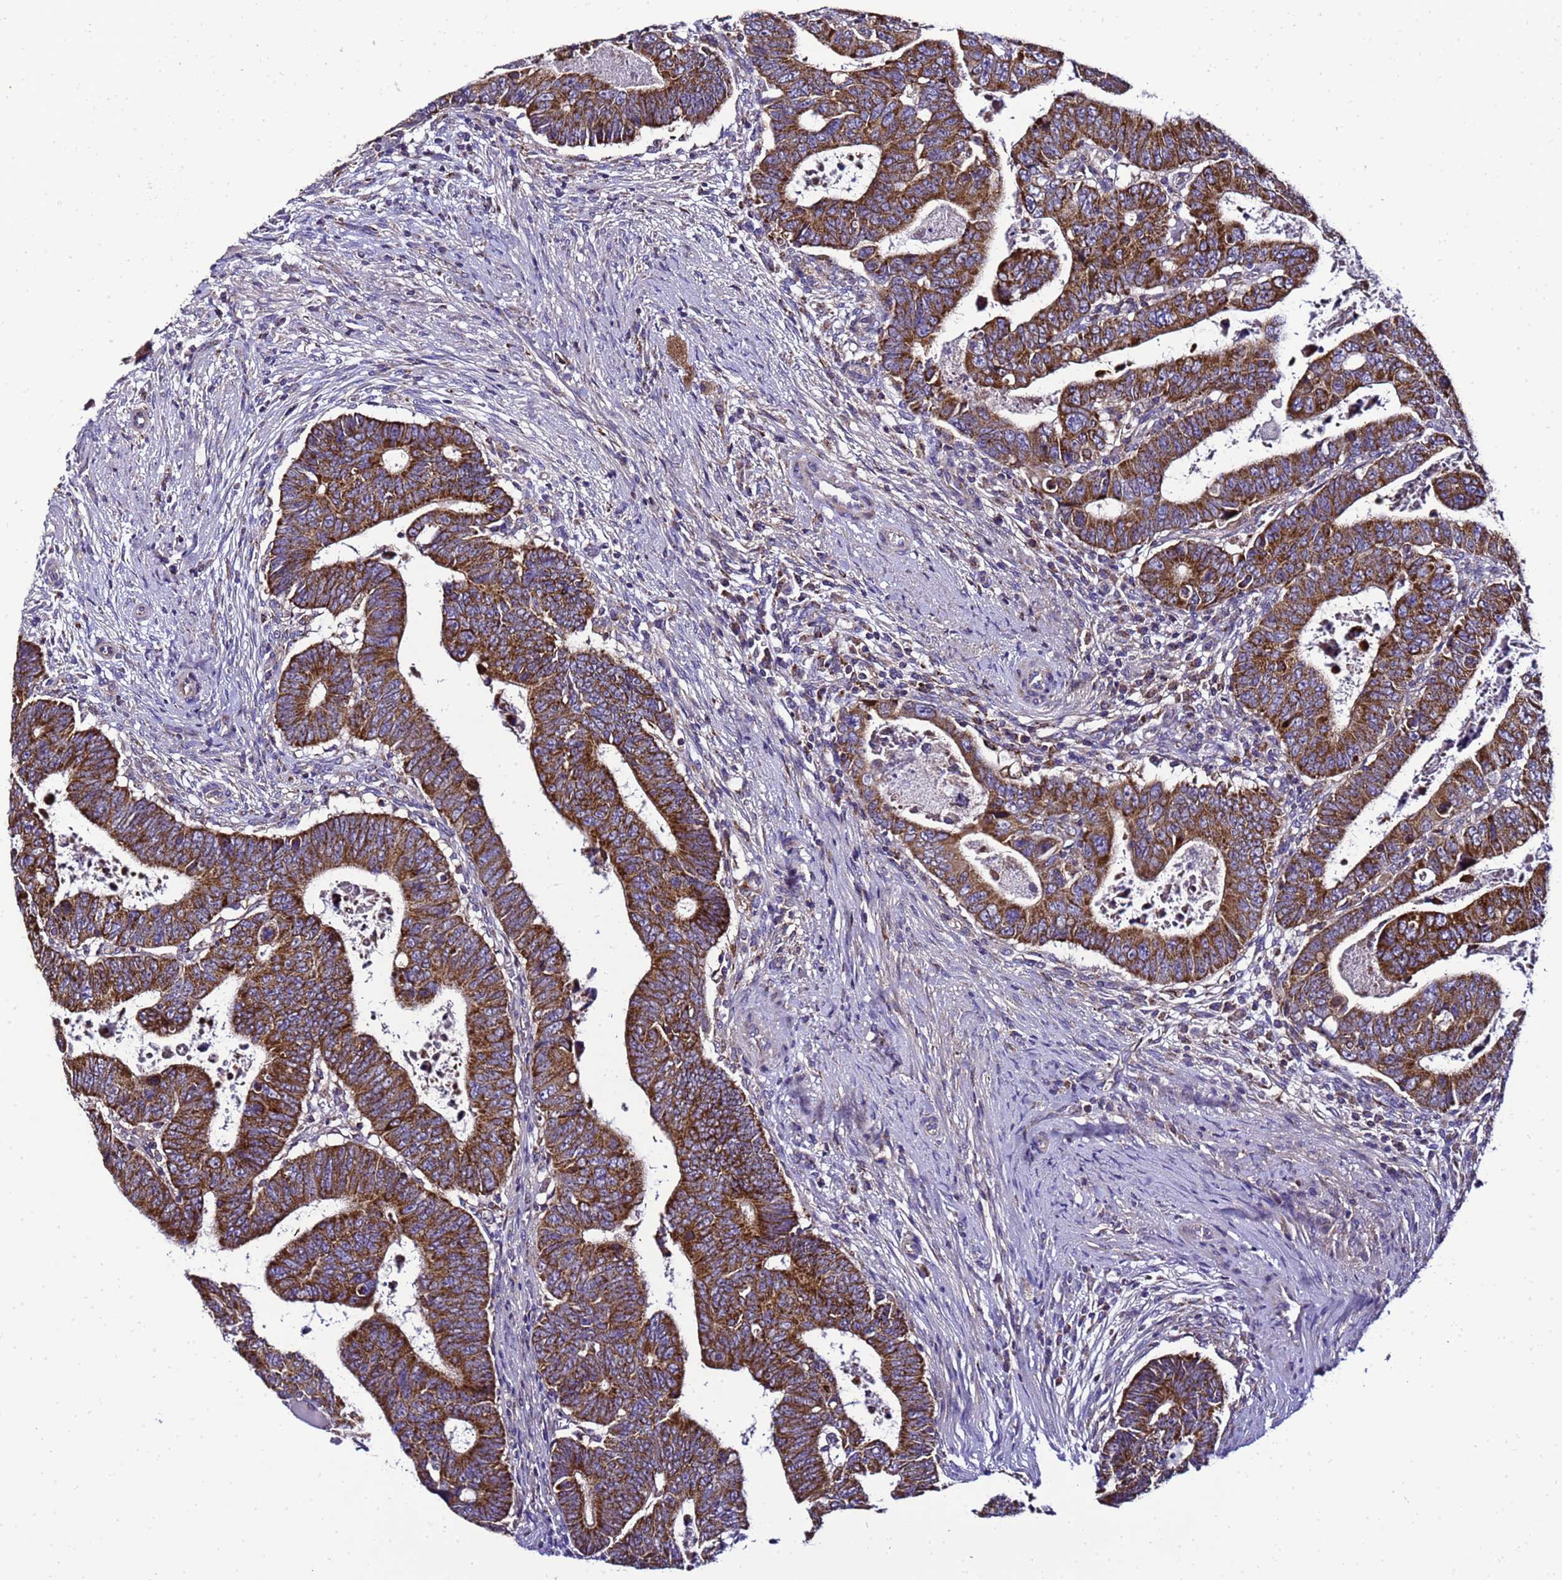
{"staining": {"intensity": "strong", "quantity": ">75%", "location": "cytoplasmic/membranous"}, "tissue": "colorectal cancer", "cell_type": "Tumor cells", "image_type": "cancer", "snomed": [{"axis": "morphology", "description": "Normal tissue, NOS"}, {"axis": "morphology", "description": "Adenocarcinoma, NOS"}, {"axis": "topography", "description": "Rectum"}], "caption": "About >75% of tumor cells in colorectal cancer (adenocarcinoma) display strong cytoplasmic/membranous protein expression as visualized by brown immunohistochemical staining.", "gene": "HIGD2A", "patient": {"sex": "female", "age": 65}}